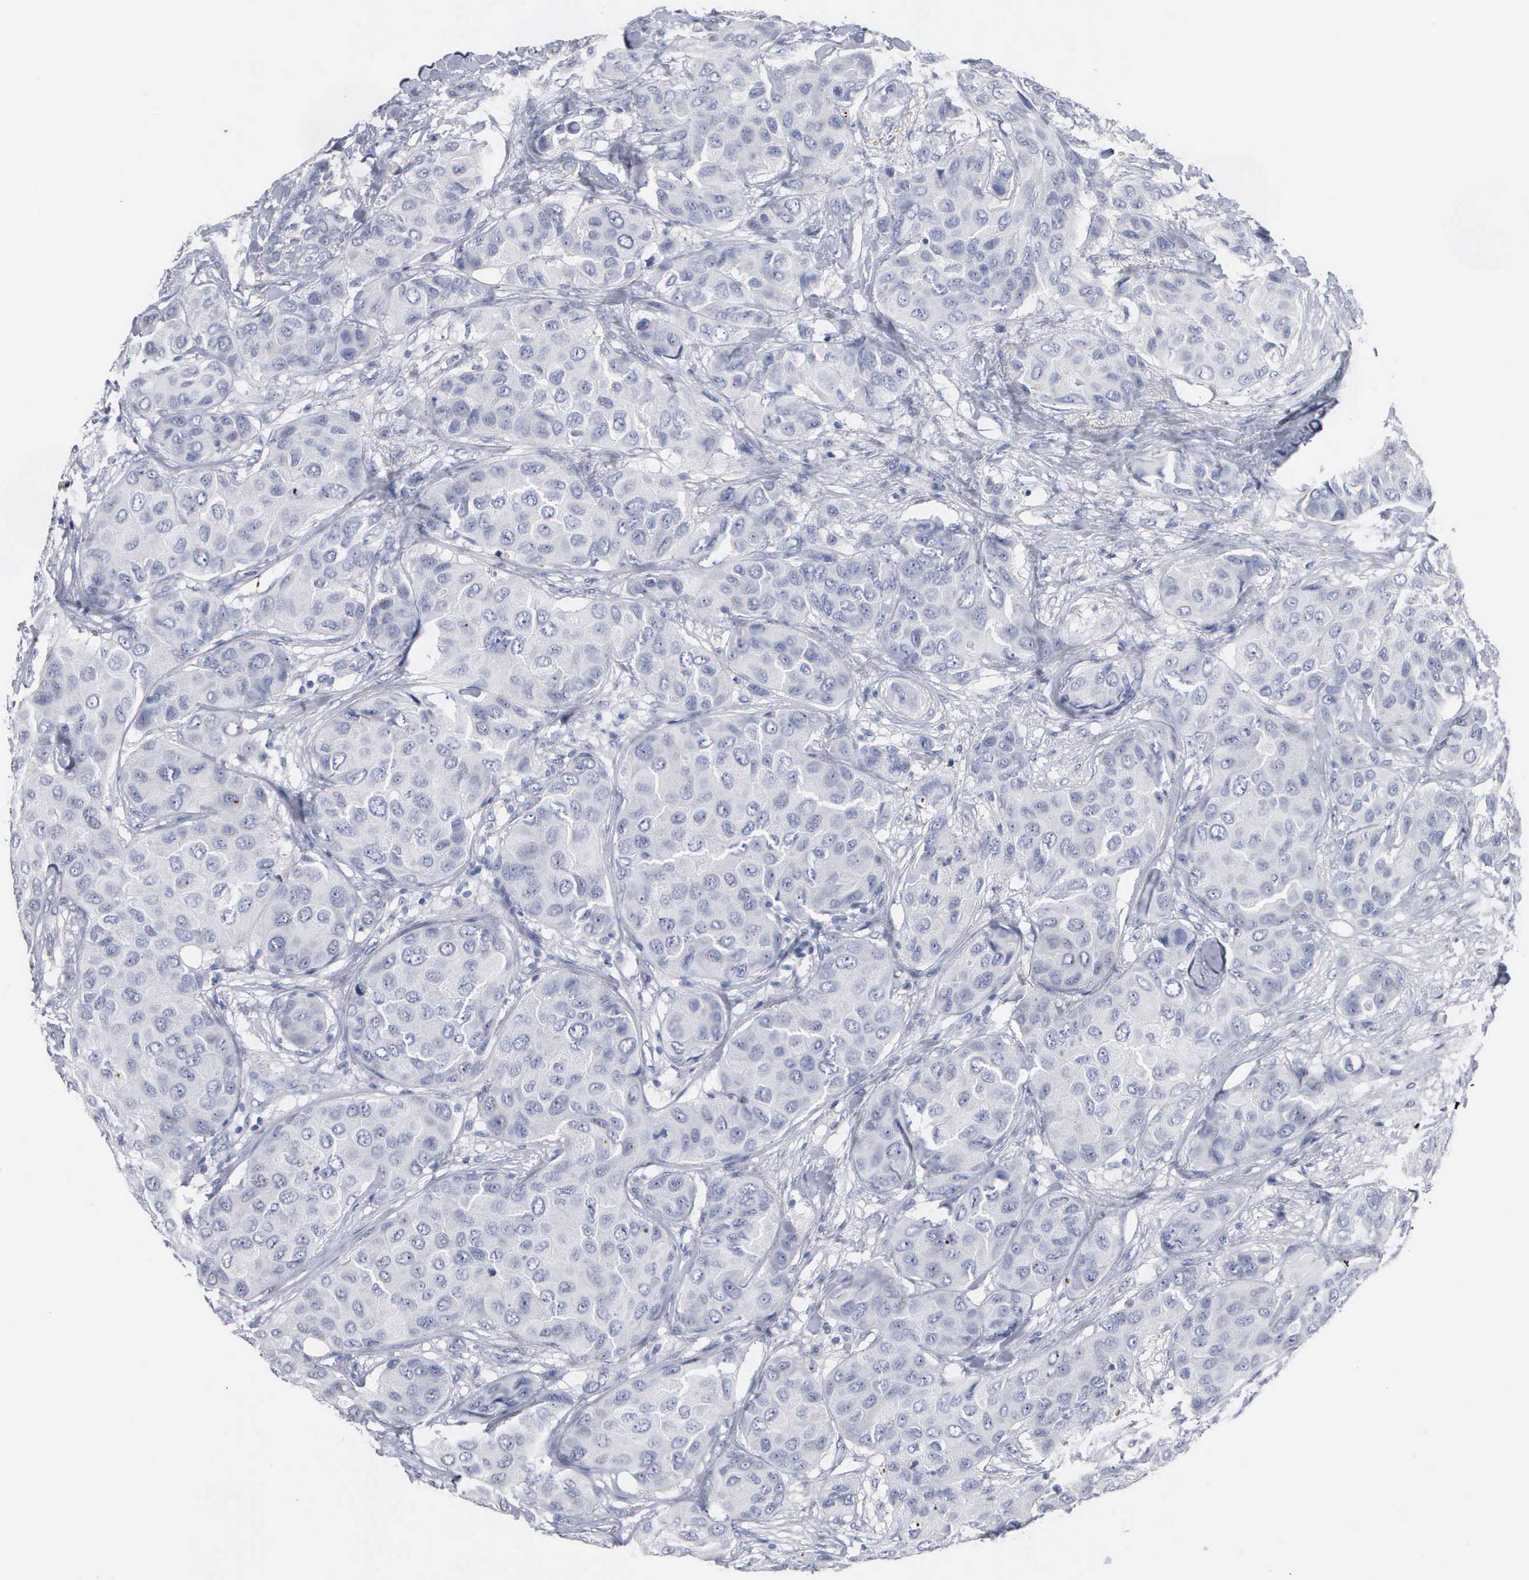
{"staining": {"intensity": "negative", "quantity": "none", "location": "none"}, "tissue": "breast cancer", "cell_type": "Tumor cells", "image_type": "cancer", "snomed": [{"axis": "morphology", "description": "Duct carcinoma"}, {"axis": "topography", "description": "Breast"}], "caption": "Immunohistochemical staining of breast cancer (invasive ductal carcinoma) demonstrates no significant expression in tumor cells.", "gene": "ASPHD2", "patient": {"sex": "female", "age": 68}}